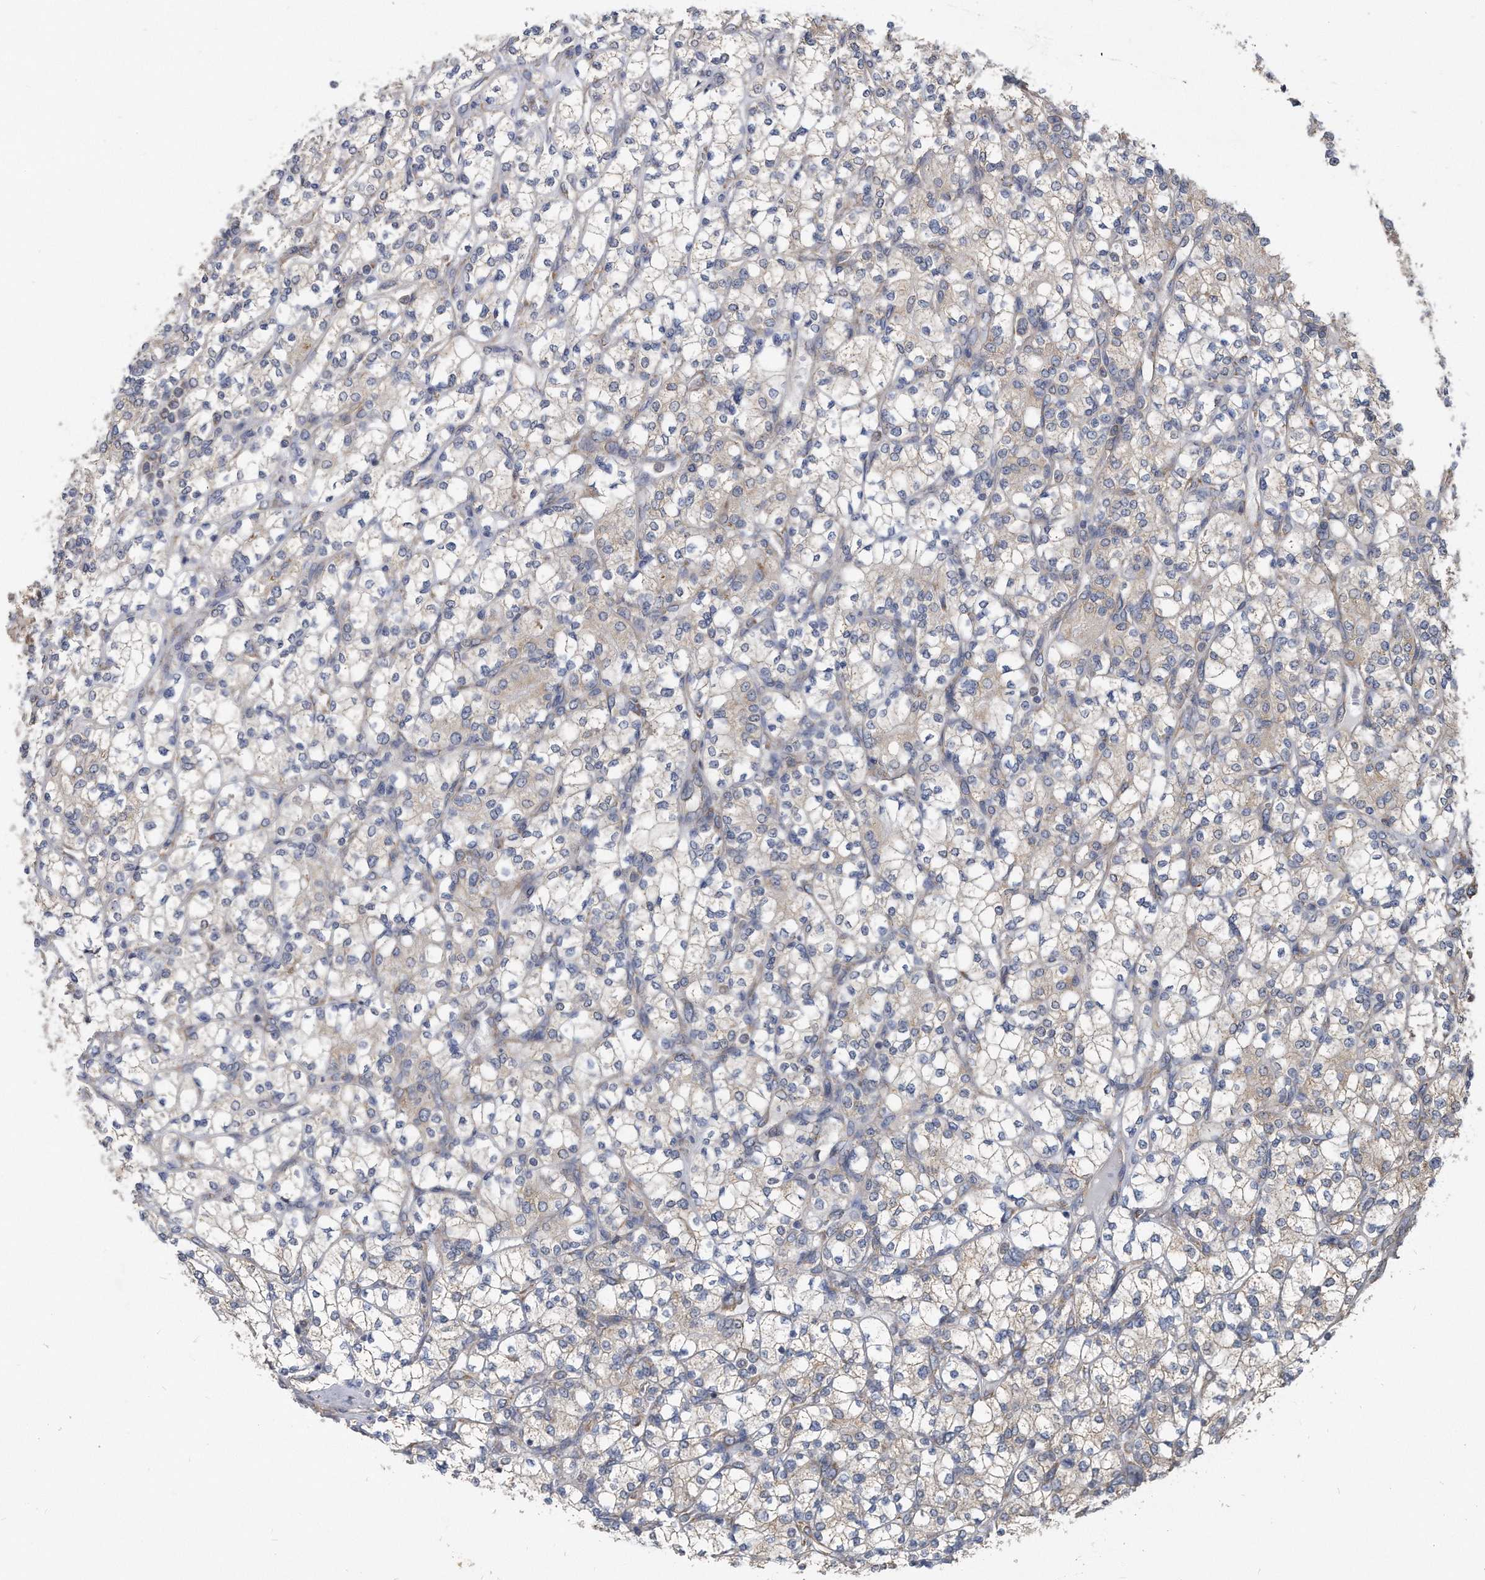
{"staining": {"intensity": "negative", "quantity": "none", "location": "none"}, "tissue": "renal cancer", "cell_type": "Tumor cells", "image_type": "cancer", "snomed": [{"axis": "morphology", "description": "Adenocarcinoma, NOS"}, {"axis": "topography", "description": "Kidney"}], "caption": "The histopathology image demonstrates no staining of tumor cells in renal adenocarcinoma. (Stains: DAB immunohistochemistry with hematoxylin counter stain, Microscopy: brightfield microscopy at high magnification).", "gene": "CCDC47", "patient": {"sex": "male", "age": 77}}